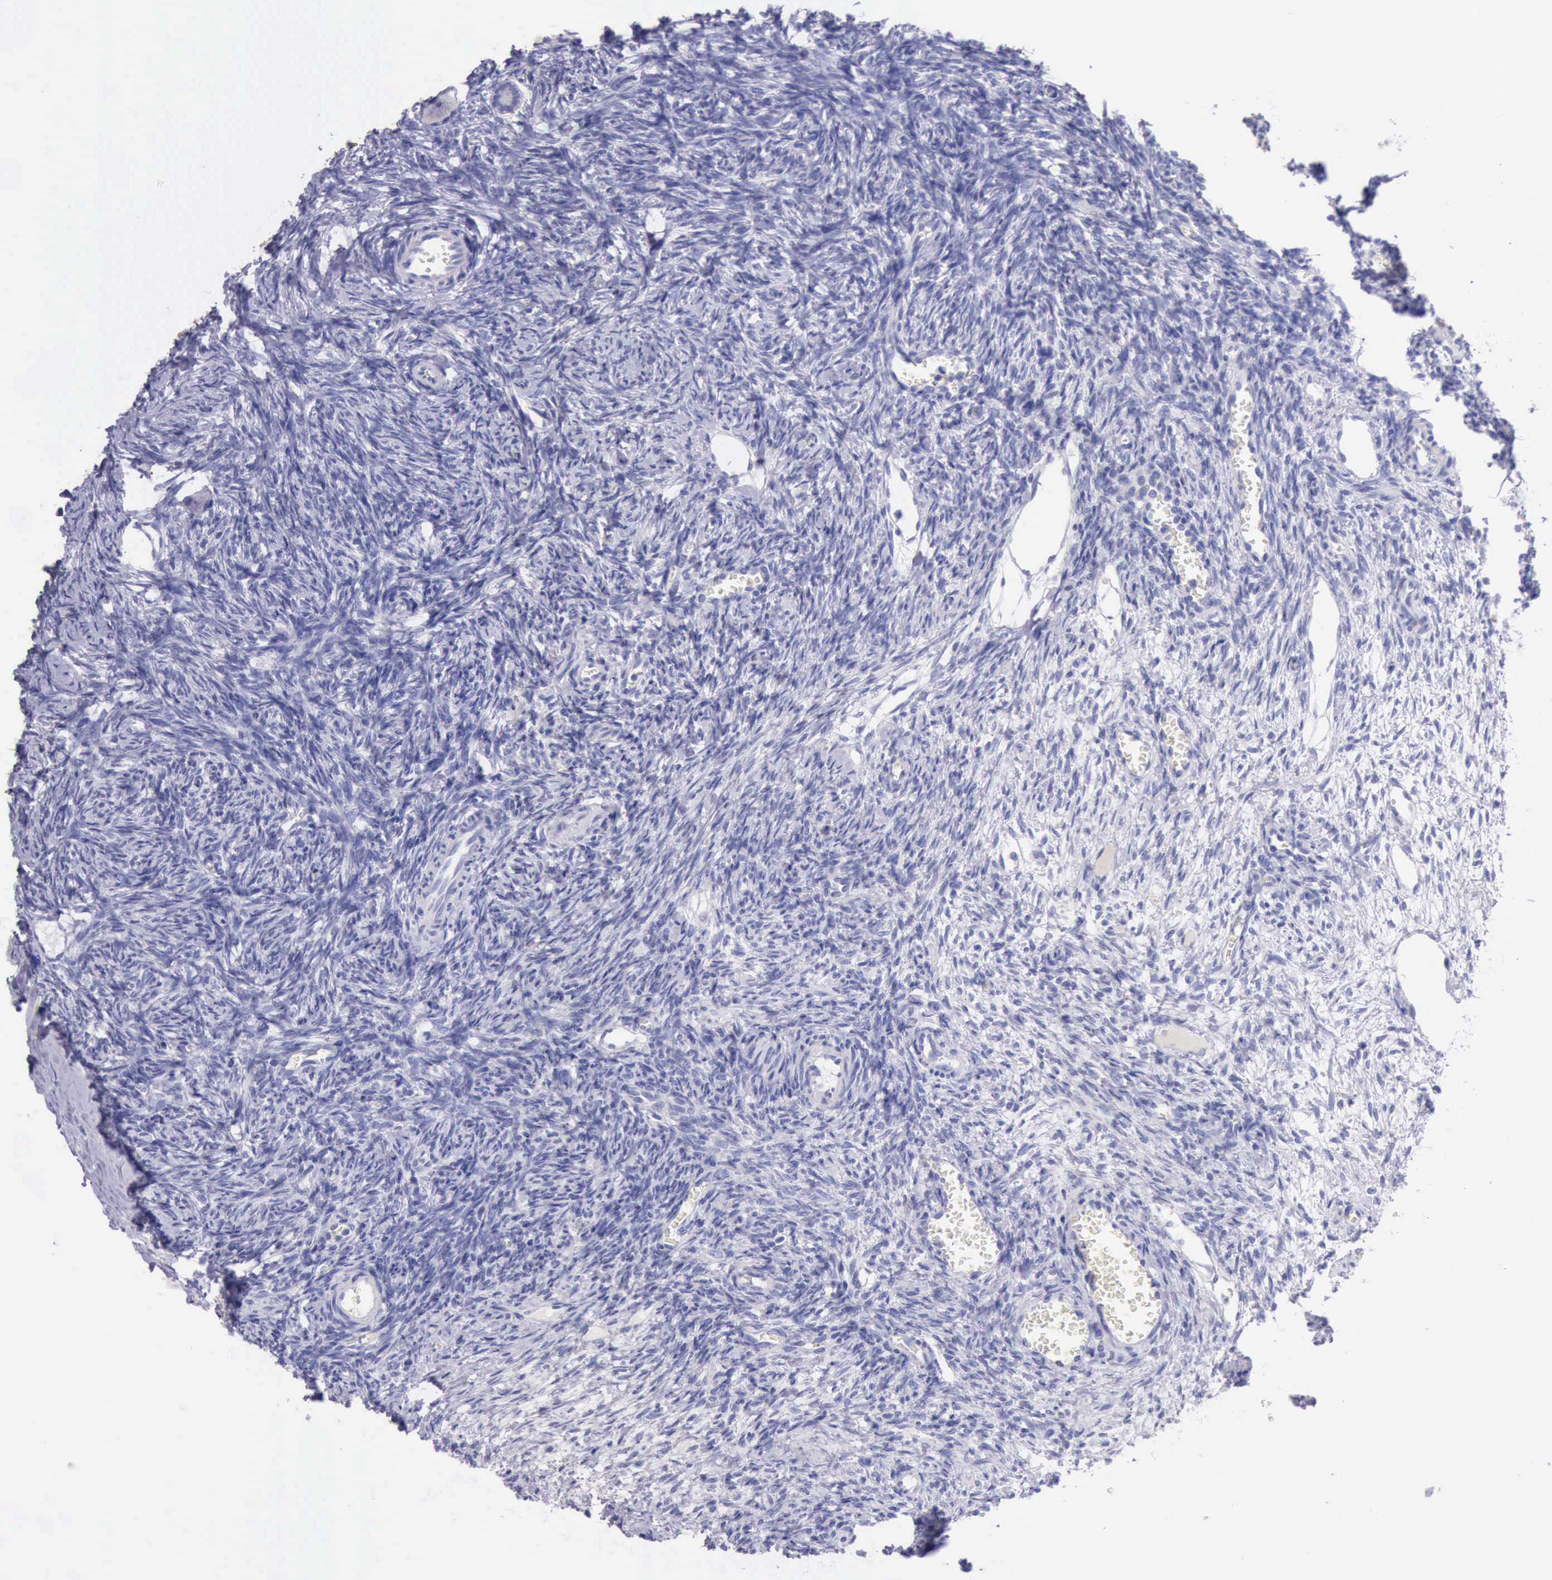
{"staining": {"intensity": "negative", "quantity": "none", "location": "none"}, "tissue": "ovary", "cell_type": "Follicle cells", "image_type": "normal", "snomed": [{"axis": "morphology", "description": "Normal tissue, NOS"}, {"axis": "topography", "description": "Ovary"}], "caption": "This is an immunohistochemistry (IHC) histopathology image of benign ovary. There is no staining in follicle cells.", "gene": "LRFN5", "patient": {"sex": "female", "age": 27}}